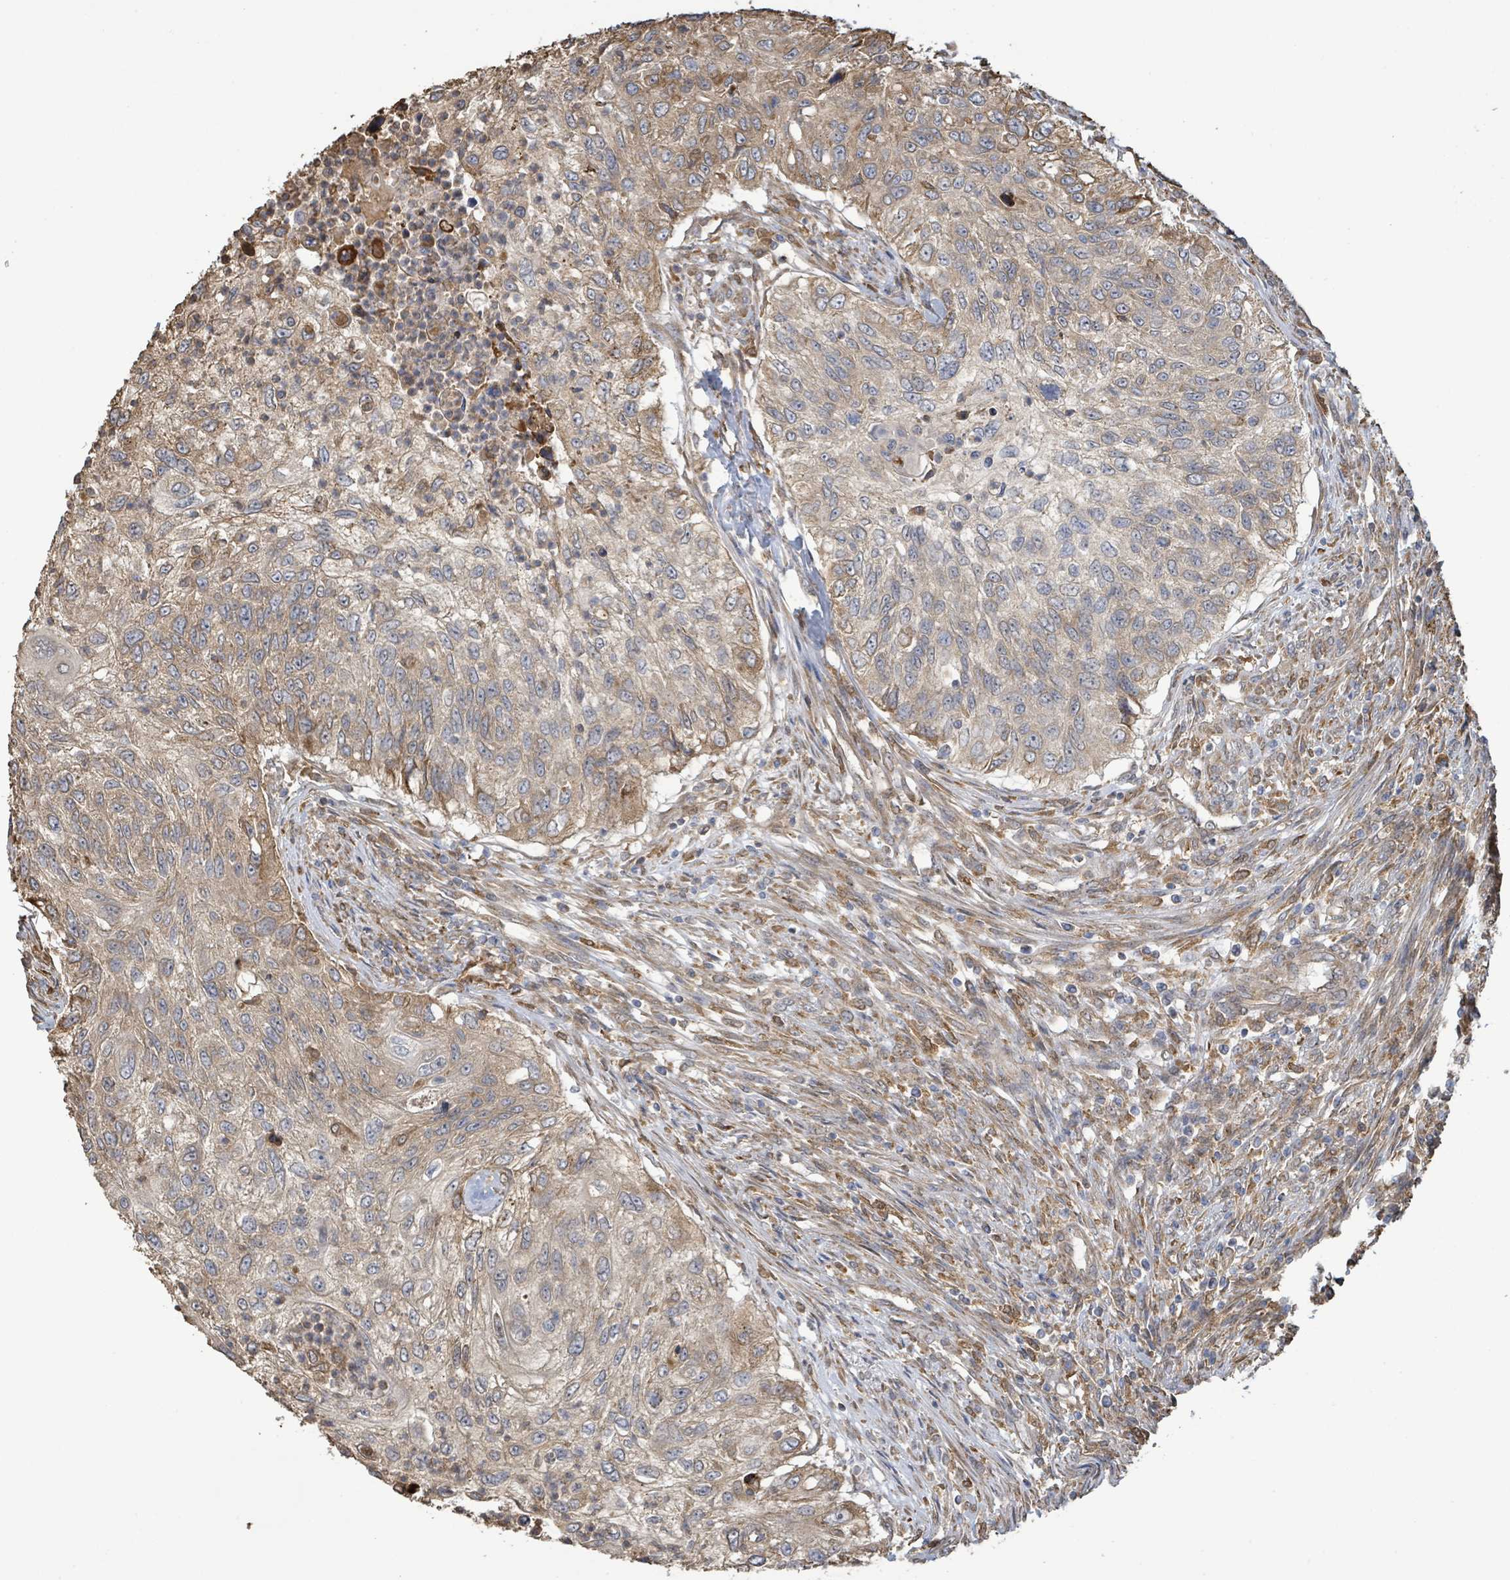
{"staining": {"intensity": "moderate", "quantity": ">75%", "location": "cytoplasmic/membranous"}, "tissue": "urothelial cancer", "cell_type": "Tumor cells", "image_type": "cancer", "snomed": [{"axis": "morphology", "description": "Urothelial carcinoma, High grade"}, {"axis": "topography", "description": "Urinary bladder"}], "caption": "Protein staining of urothelial cancer tissue demonstrates moderate cytoplasmic/membranous positivity in approximately >75% of tumor cells. Using DAB (brown) and hematoxylin (blue) stains, captured at high magnification using brightfield microscopy.", "gene": "ARPIN", "patient": {"sex": "female", "age": 60}}